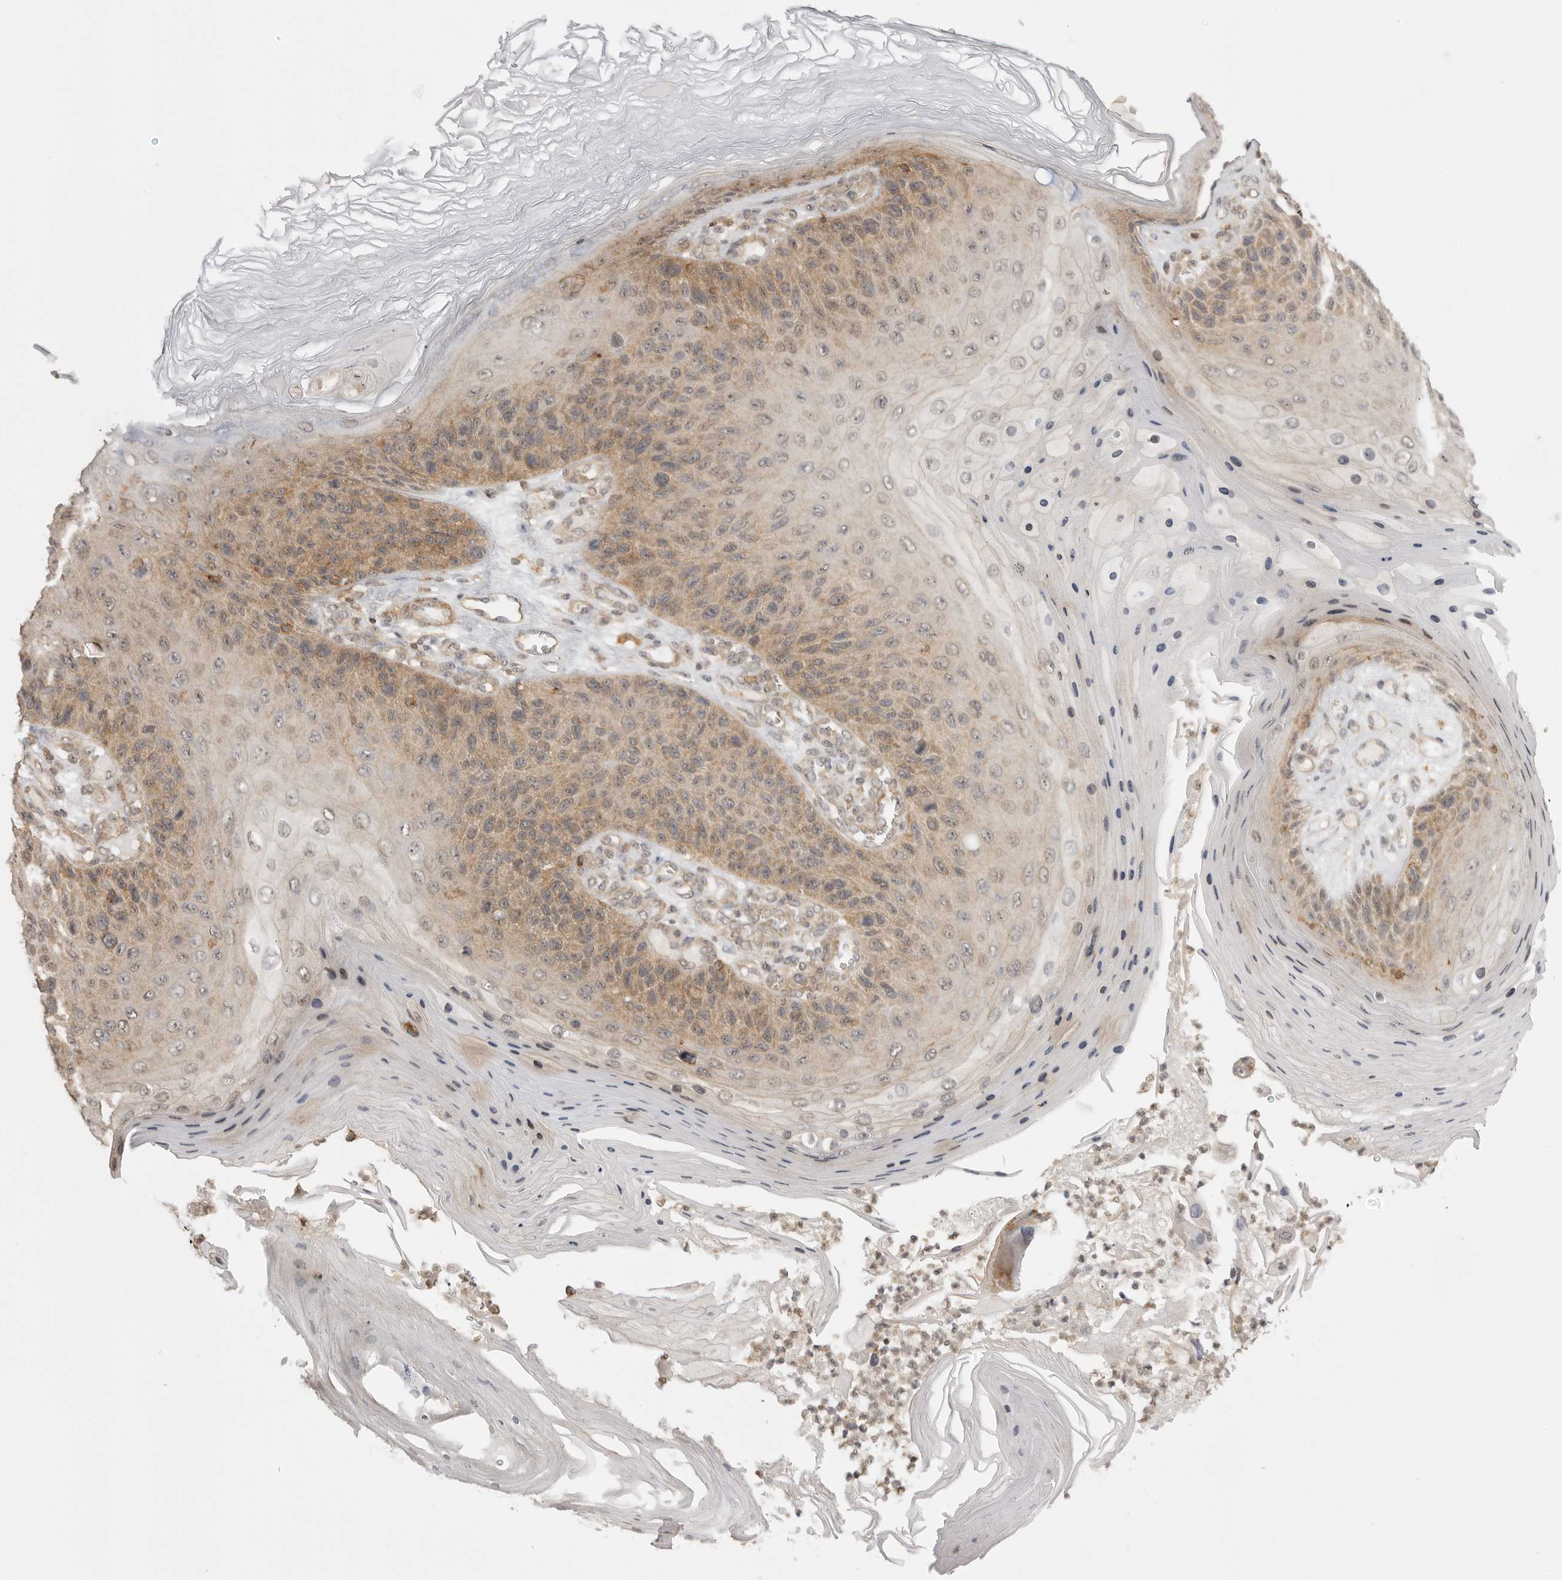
{"staining": {"intensity": "moderate", "quantity": "25%-75%", "location": "cytoplasmic/membranous"}, "tissue": "skin cancer", "cell_type": "Tumor cells", "image_type": "cancer", "snomed": [{"axis": "morphology", "description": "Squamous cell carcinoma, NOS"}, {"axis": "topography", "description": "Skin"}], "caption": "Squamous cell carcinoma (skin) stained with DAB (3,3'-diaminobenzidine) immunohistochemistry displays medium levels of moderate cytoplasmic/membranous expression in approximately 25%-75% of tumor cells.", "gene": "GPC2", "patient": {"sex": "female", "age": 88}}